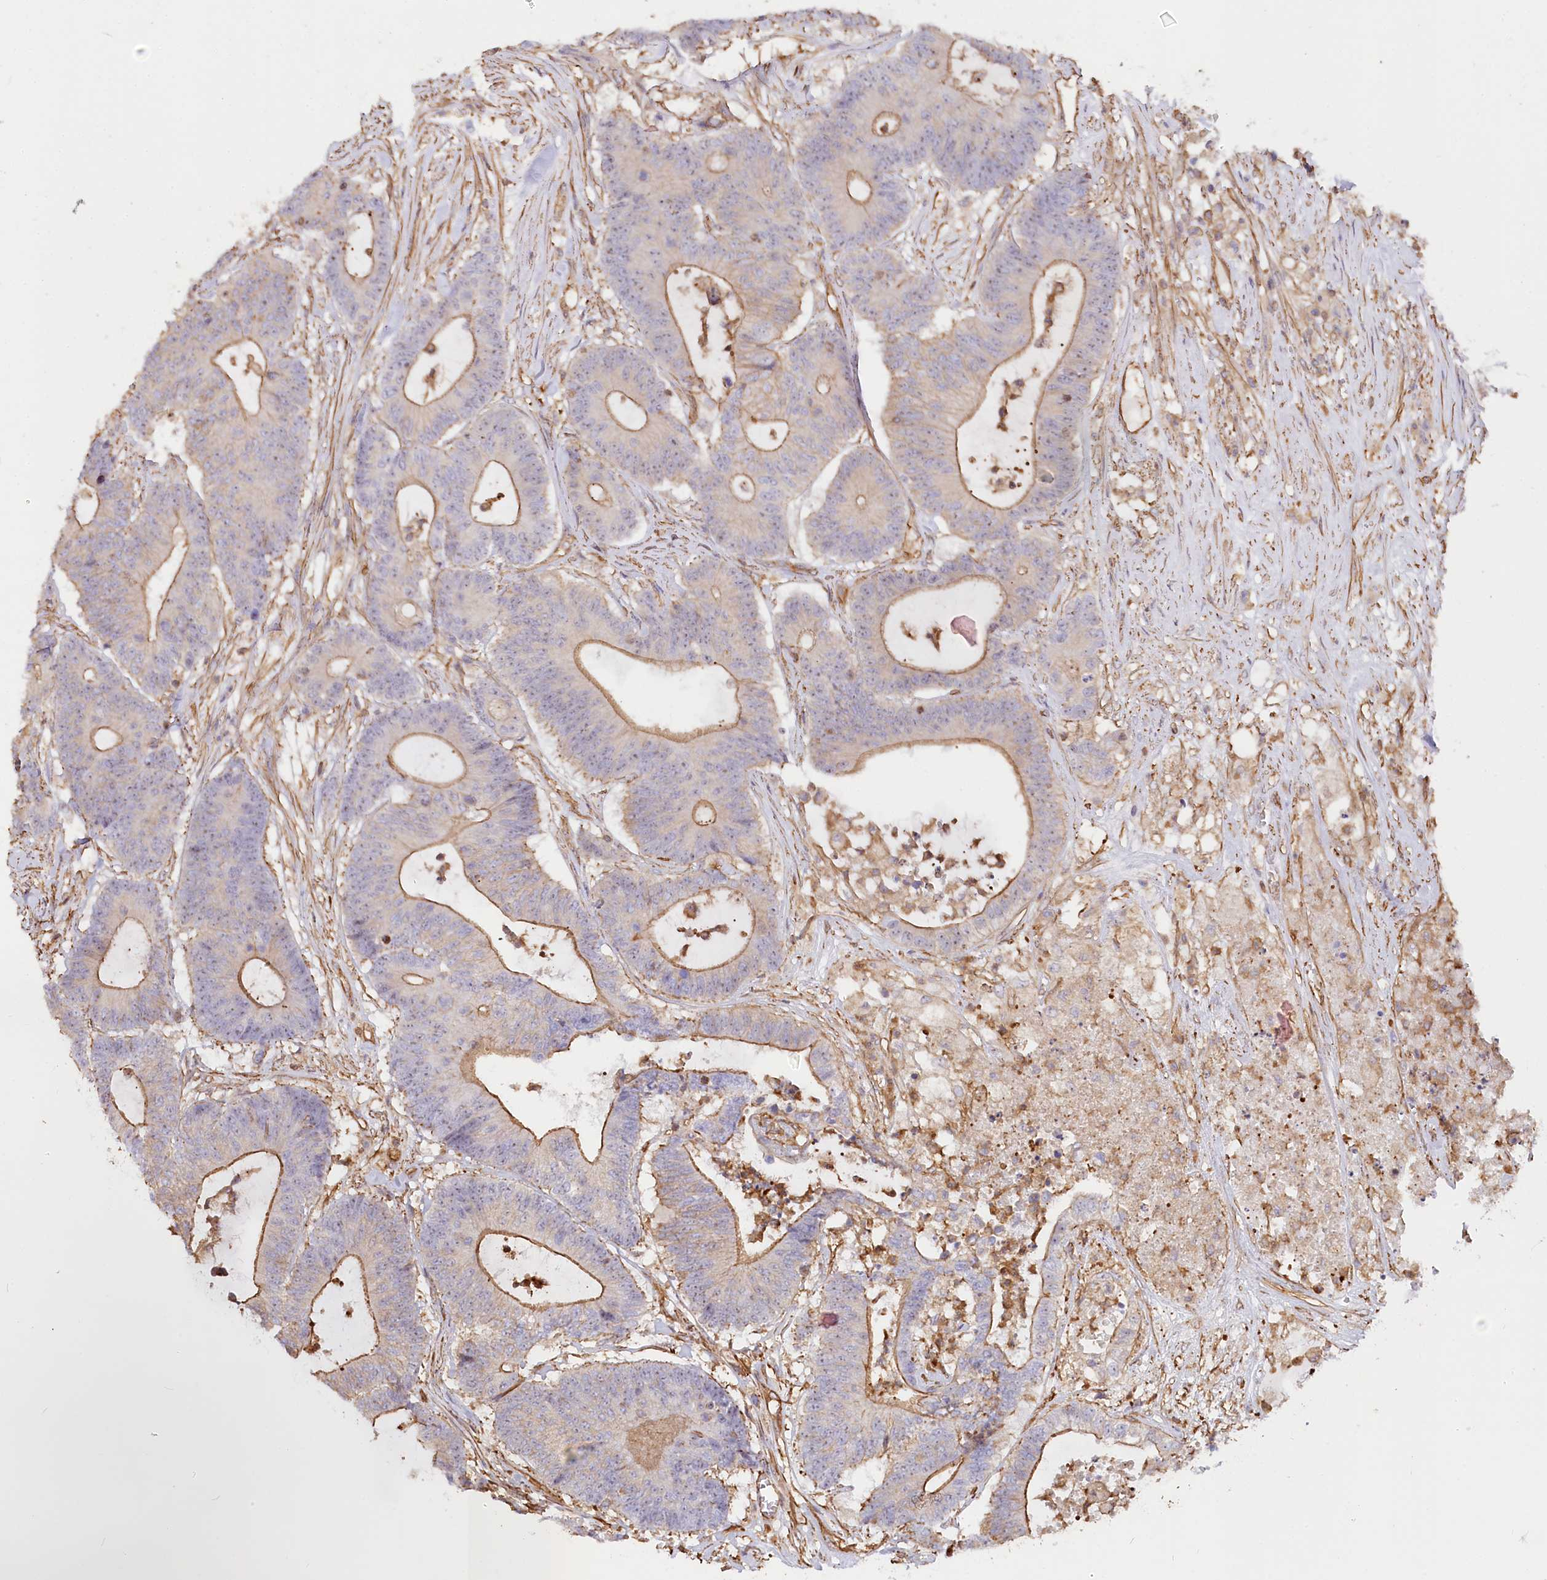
{"staining": {"intensity": "moderate", "quantity": "<25%", "location": "cytoplasmic/membranous"}, "tissue": "colorectal cancer", "cell_type": "Tumor cells", "image_type": "cancer", "snomed": [{"axis": "morphology", "description": "Adenocarcinoma, NOS"}, {"axis": "topography", "description": "Colon"}], "caption": "Immunohistochemistry (IHC) of colorectal cancer reveals low levels of moderate cytoplasmic/membranous positivity in about <25% of tumor cells. (IHC, brightfield microscopy, high magnification).", "gene": "WDR36", "patient": {"sex": "female", "age": 84}}